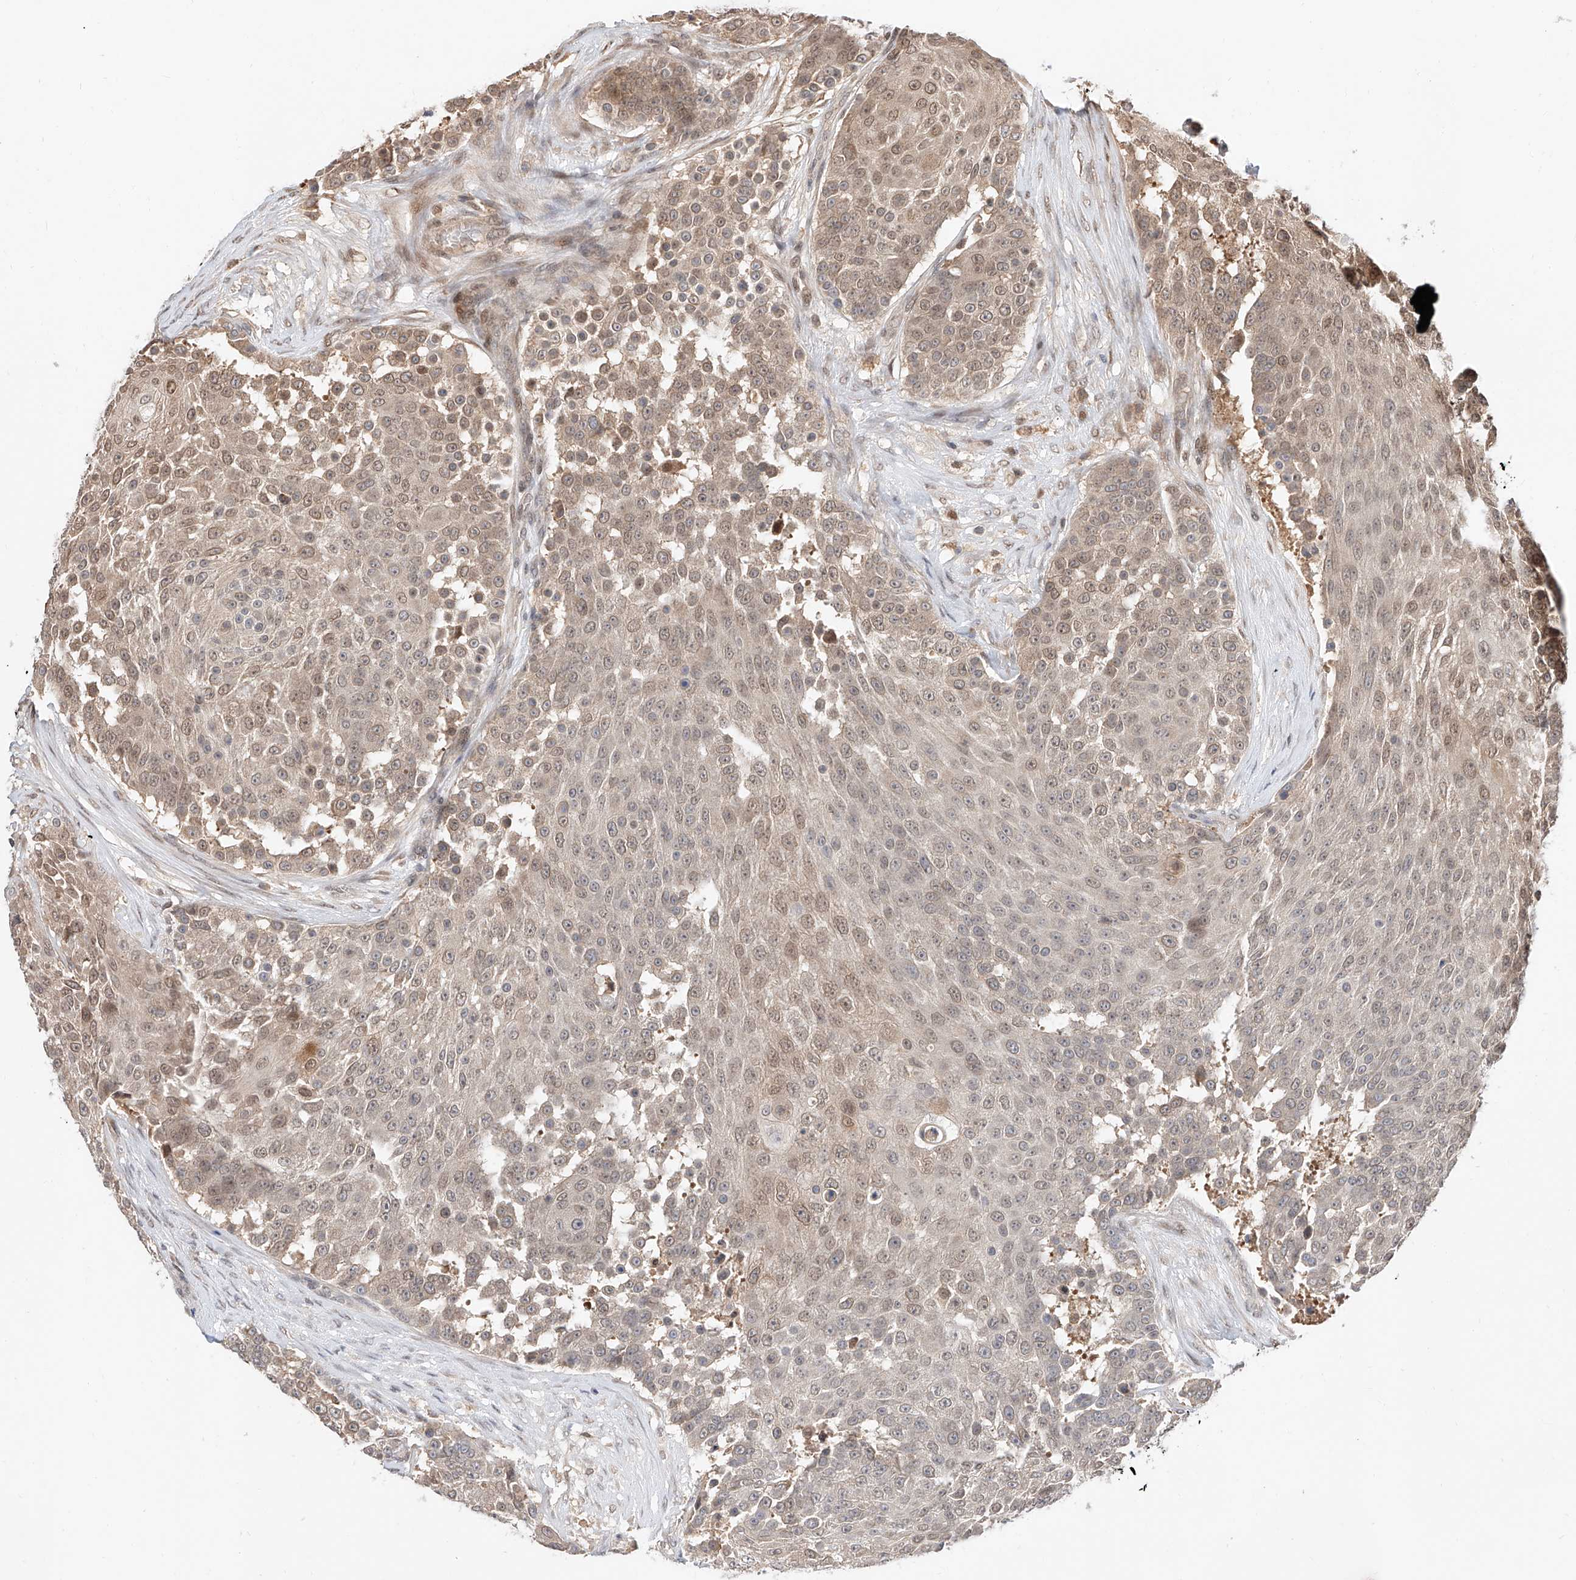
{"staining": {"intensity": "weak", "quantity": ">75%", "location": "nuclear"}, "tissue": "urothelial cancer", "cell_type": "Tumor cells", "image_type": "cancer", "snomed": [{"axis": "morphology", "description": "Urothelial carcinoma, High grade"}, {"axis": "topography", "description": "Urinary bladder"}], "caption": "IHC histopathology image of neoplastic tissue: human urothelial cancer stained using immunohistochemistry (IHC) shows low levels of weak protein expression localized specifically in the nuclear of tumor cells, appearing as a nuclear brown color.", "gene": "DIRAS3", "patient": {"sex": "female", "age": 63}}